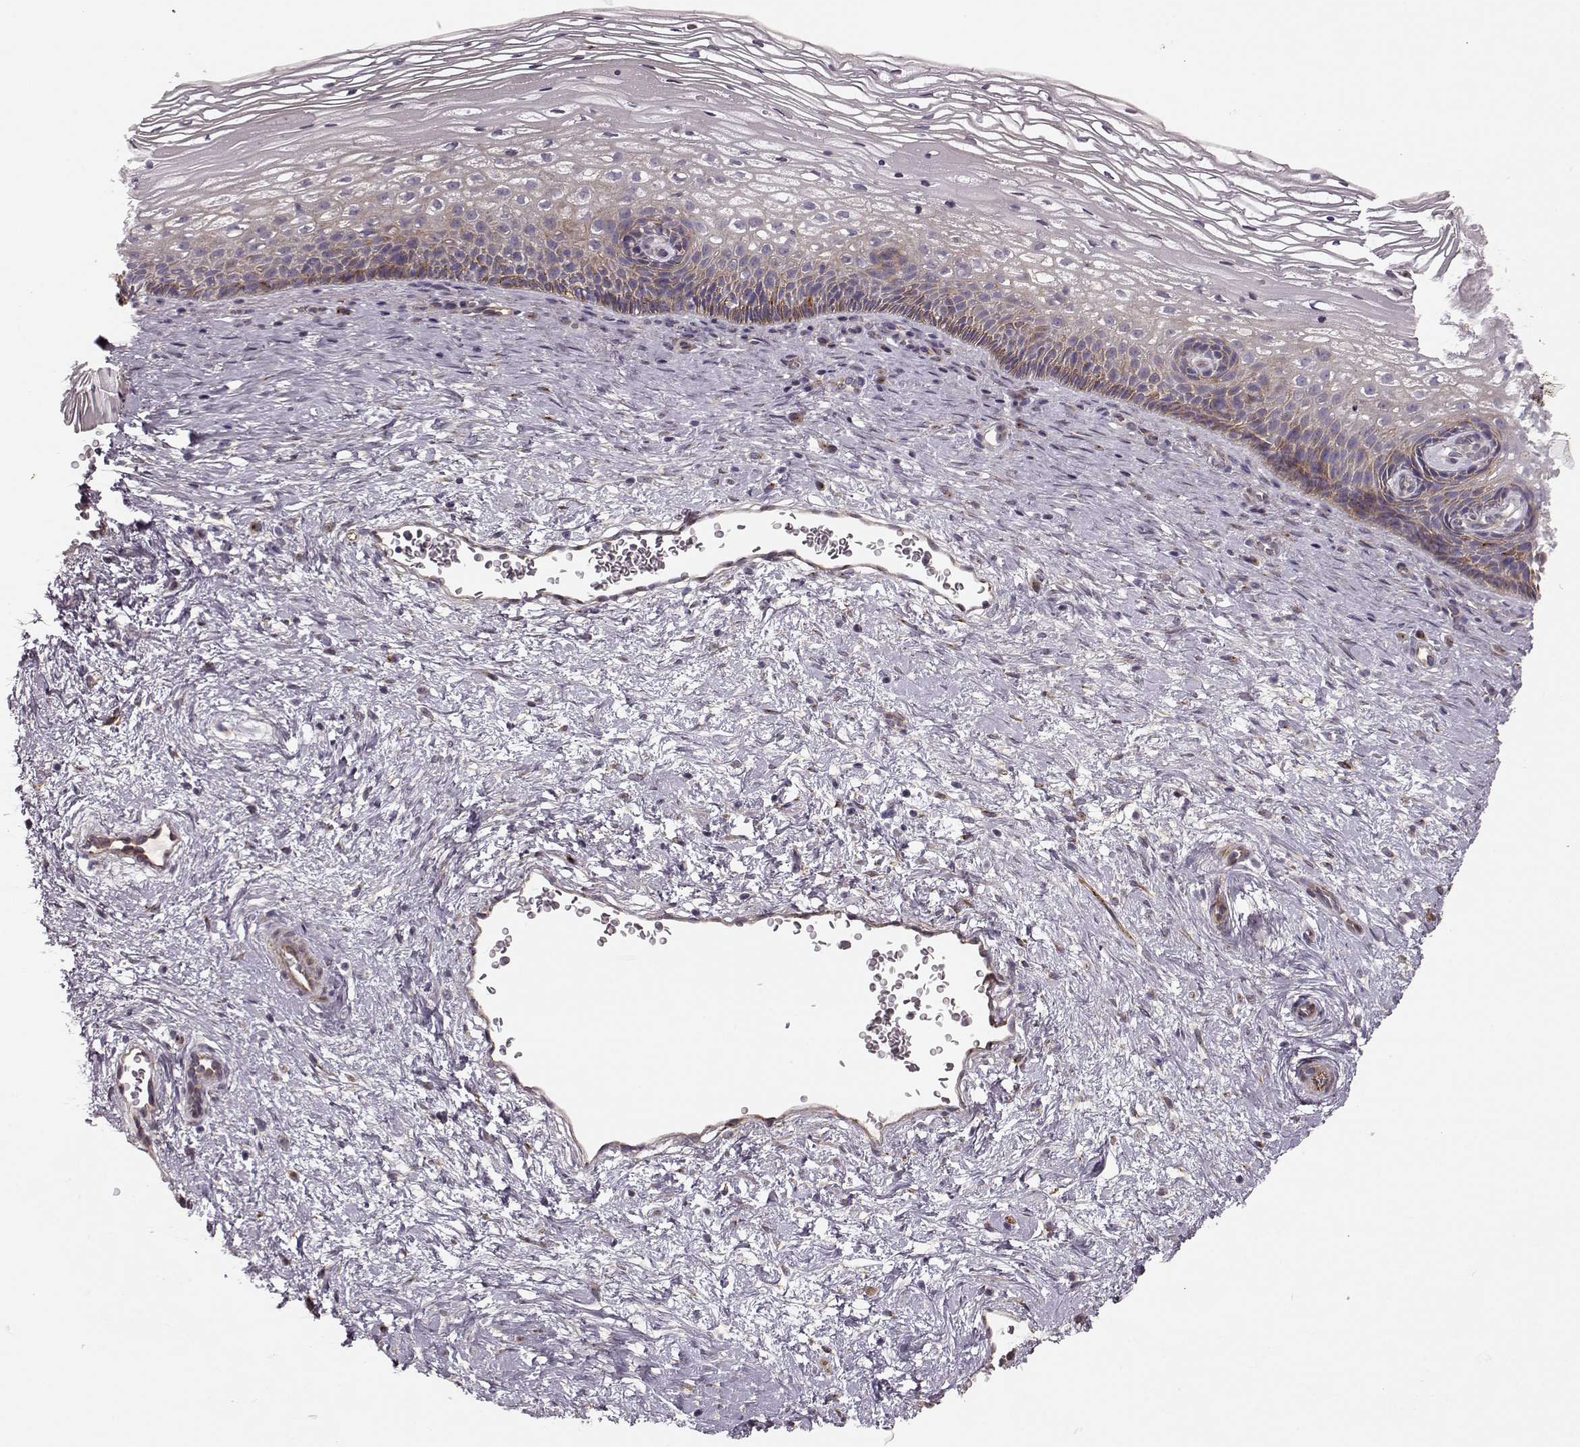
{"staining": {"intensity": "negative", "quantity": "none", "location": "none"}, "tissue": "cervix", "cell_type": "Glandular cells", "image_type": "normal", "snomed": [{"axis": "morphology", "description": "Normal tissue, NOS"}, {"axis": "topography", "description": "Cervix"}], "caption": "Glandular cells are negative for protein expression in unremarkable human cervix.", "gene": "MTR", "patient": {"sex": "female", "age": 34}}